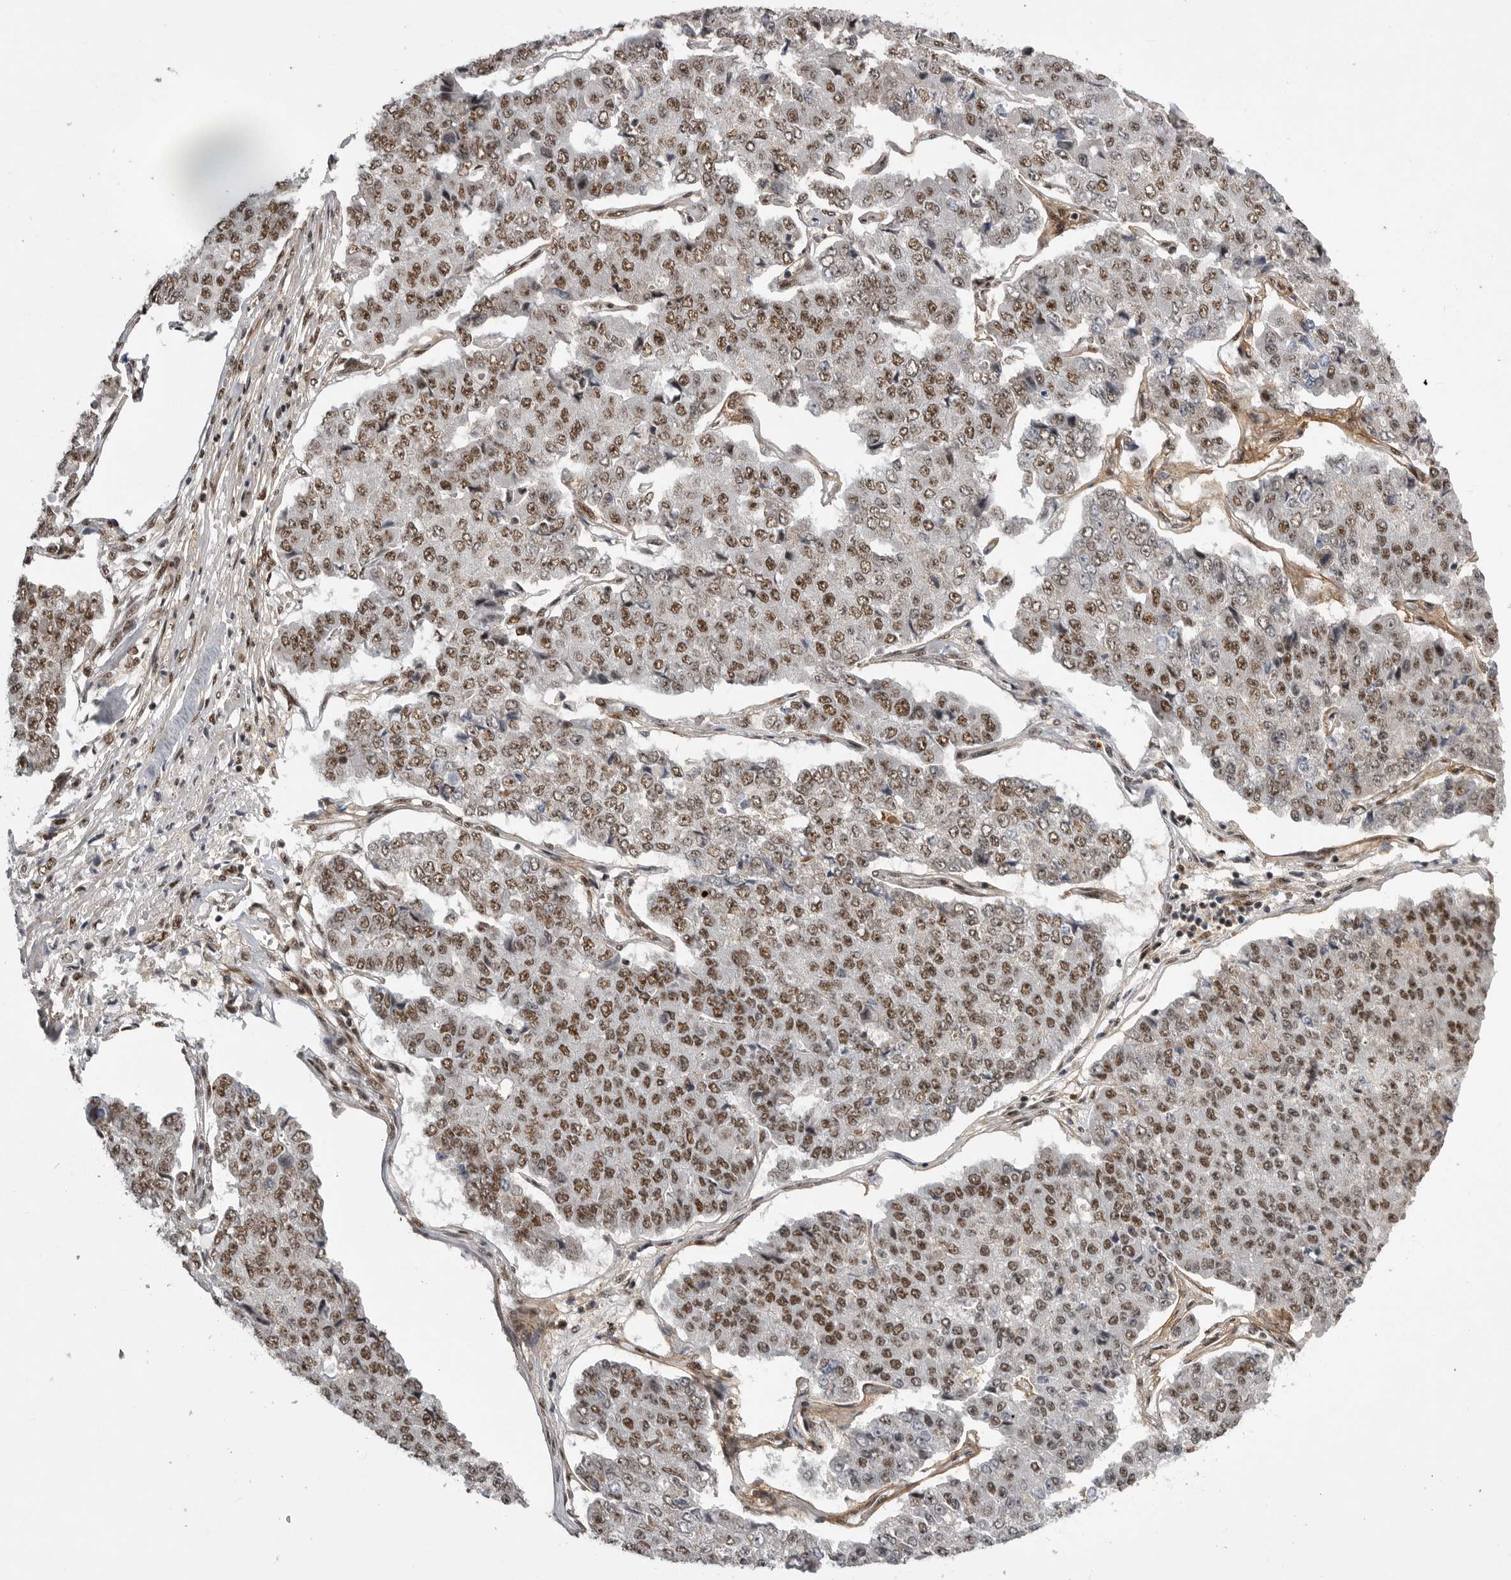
{"staining": {"intensity": "moderate", "quantity": ">75%", "location": "nuclear"}, "tissue": "pancreatic cancer", "cell_type": "Tumor cells", "image_type": "cancer", "snomed": [{"axis": "morphology", "description": "Adenocarcinoma, NOS"}, {"axis": "topography", "description": "Pancreas"}], "caption": "An image of human pancreatic cancer (adenocarcinoma) stained for a protein displays moderate nuclear brown staining in tumor cells. The protein is shown in brown color, while the nuclei are stained blue.", "gene": "PPP1R8", "patient": {"sex": "male", "age": 50}}